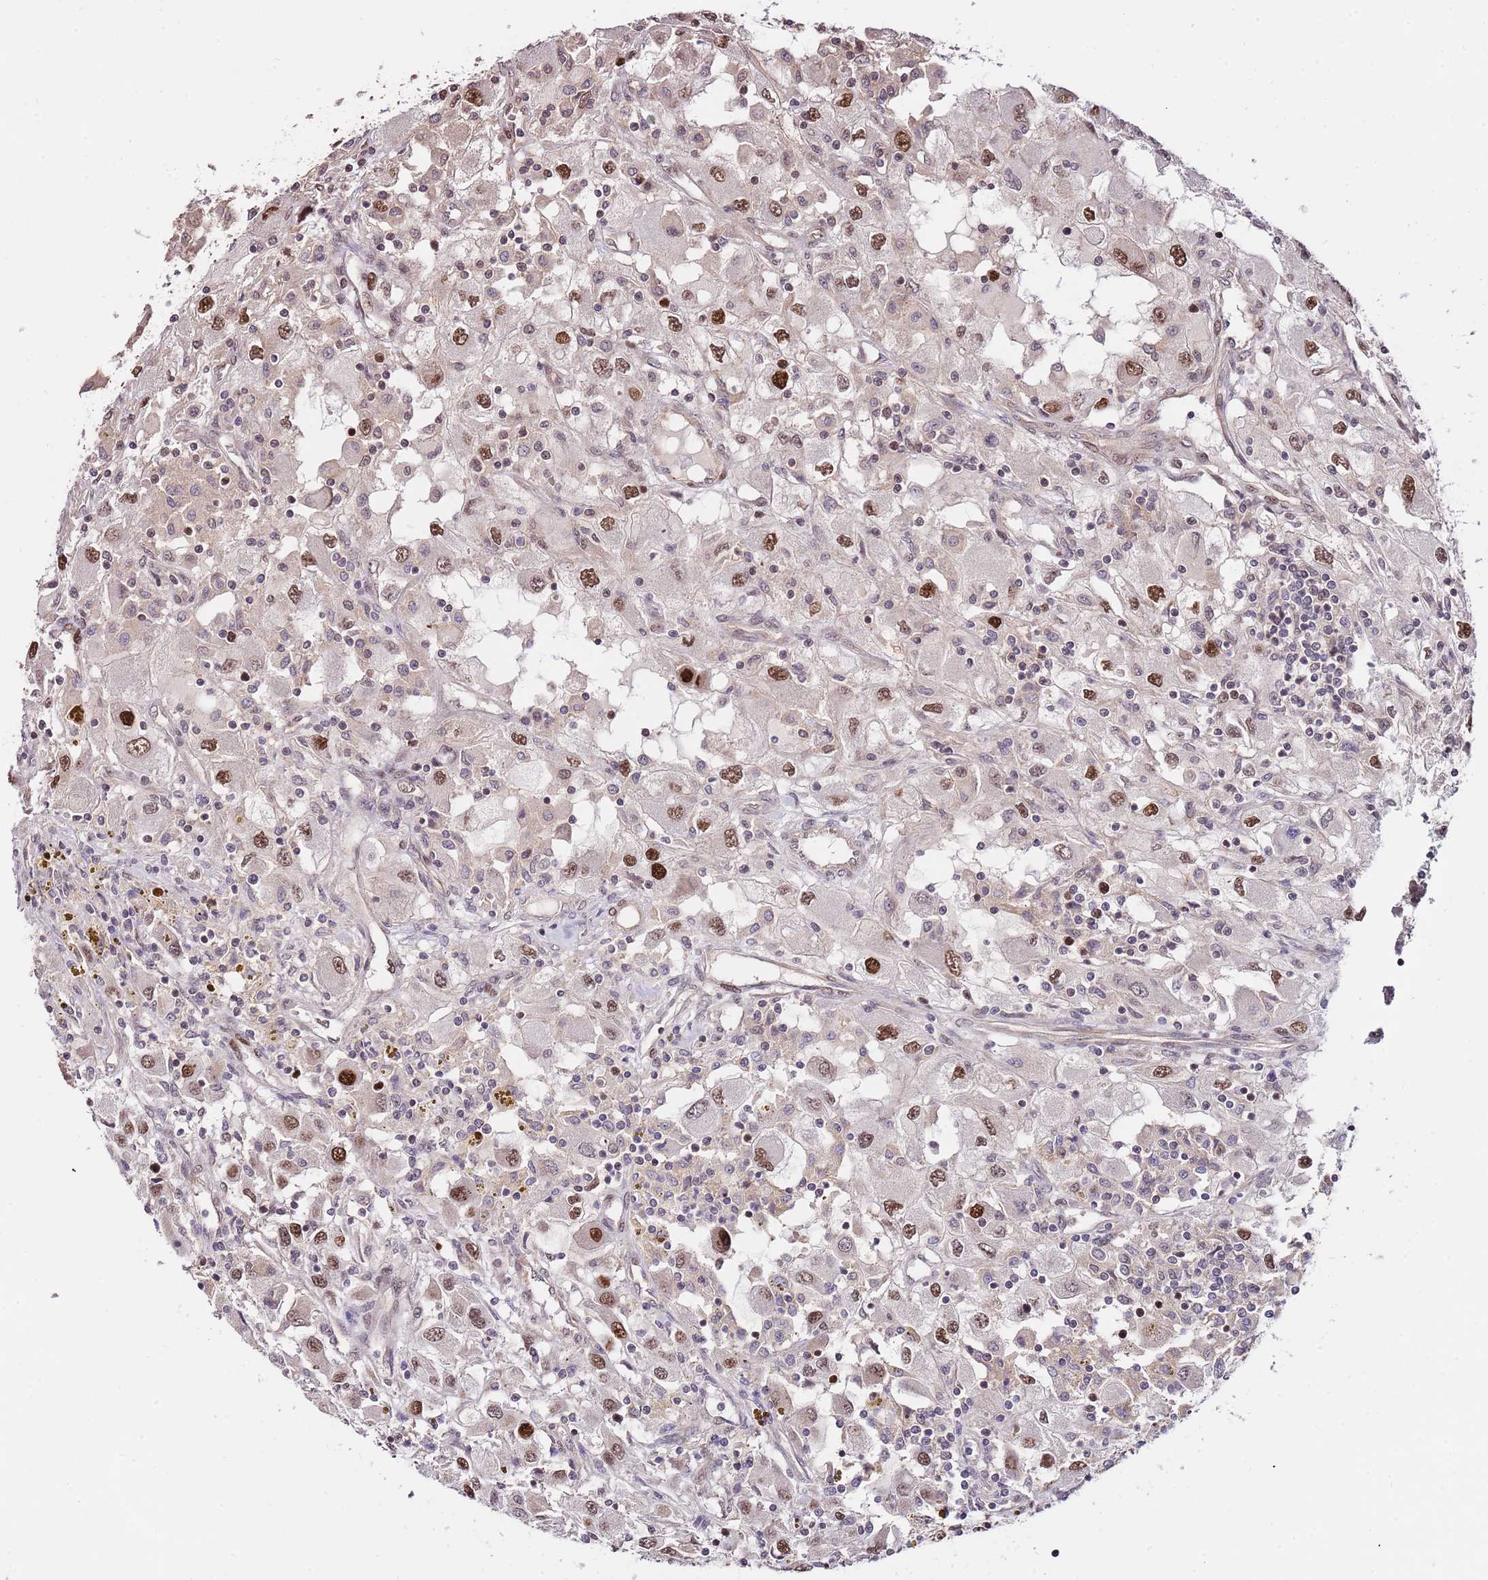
{"staining": {"intensity": "strong", "quantity": "25%-75%", "location": "nuclear"}, "tissue": "renal cancer", "cell_type": "Tumor cells", "image_type": "cancer", "snomed": [{"axis": "morphology", "description": "Adenocarcinoma, NOS"}, {"axis": "topography", "description": "Kidney"}], "caption": "A micrograph of renal cancer (adenocarcinoma) stained for a protein demonstrates strong nuclear brown staining in tumor cells.", "gene": "RIF1", "patient": {"sex": "female", "age": 67}}